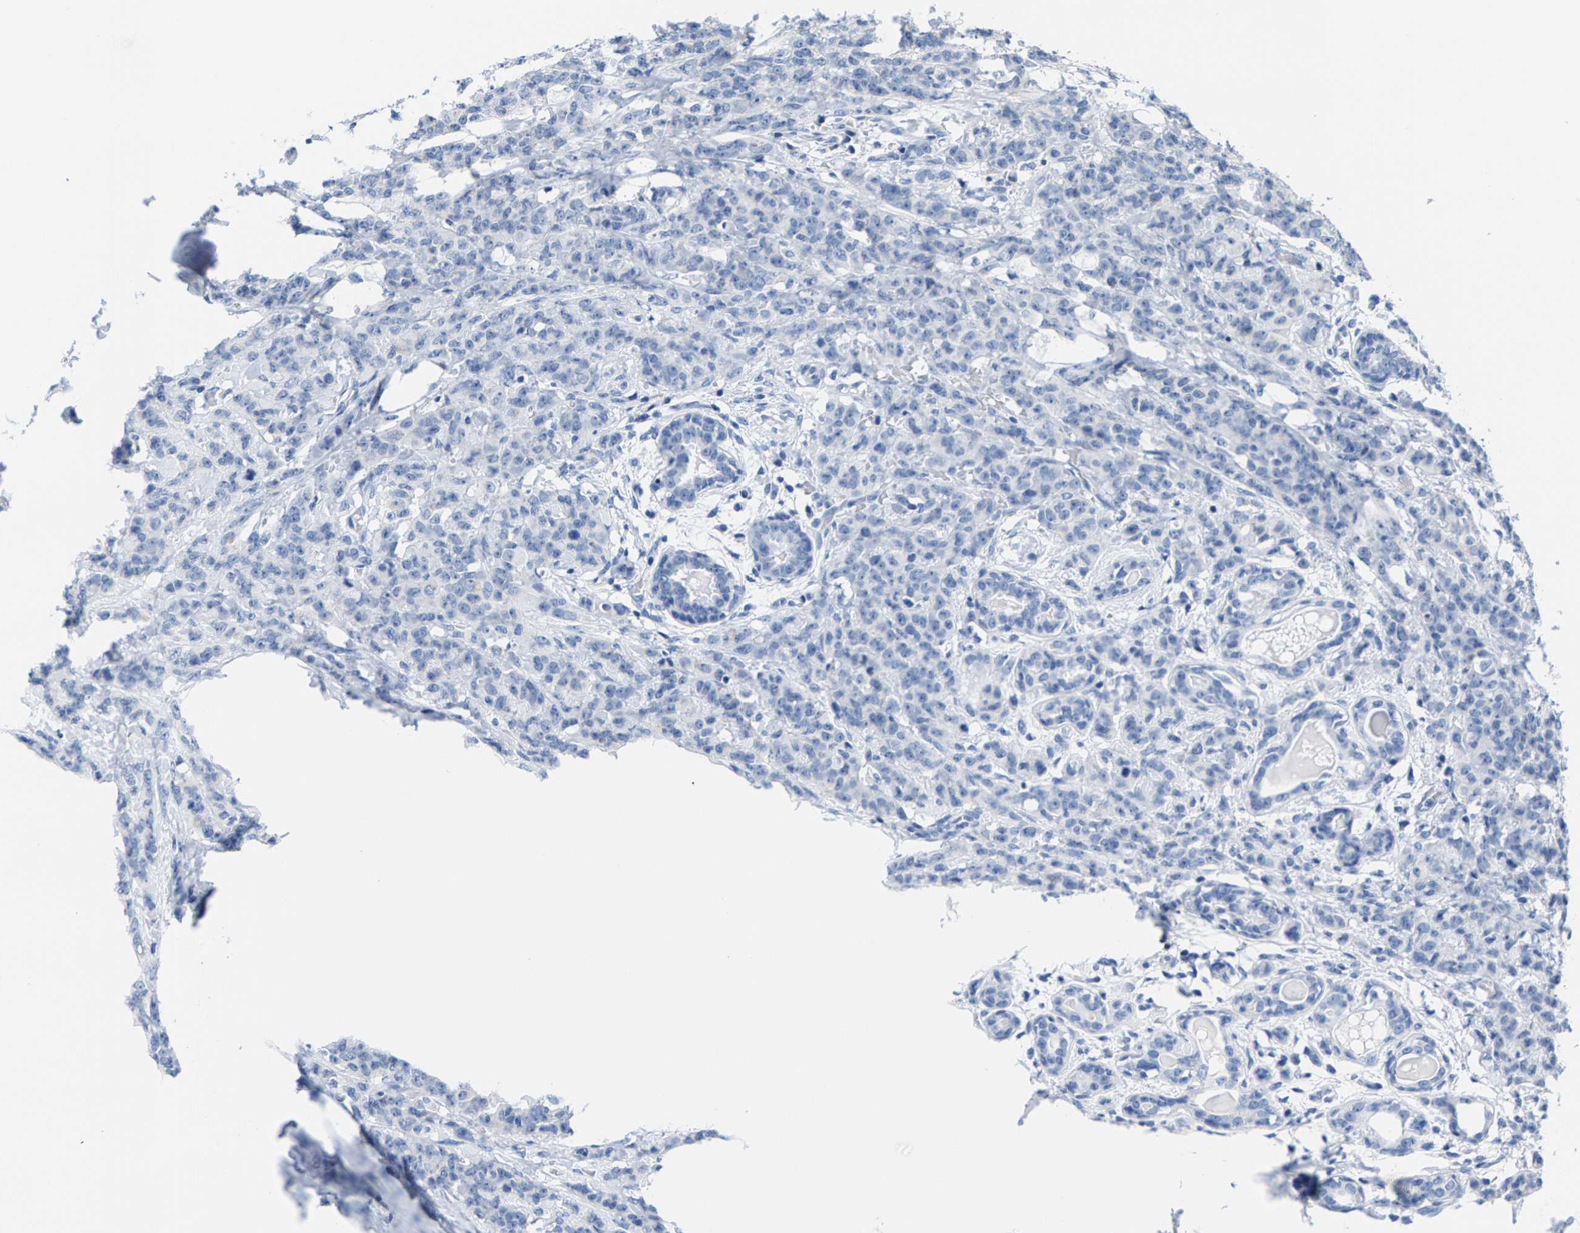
{"staining": {"intensity": "negative", "quantity": "none", "location": "none"}, "tissue": "breast cancer", "cell_type": "Tumor cells", "image_type": "cancer", "snomed": [{"axis": "morphology", "description": "Normal tissue, NOS"}, {"axis": "morphology", "description": "Duct carcinoma"}, {"axis": "topography", "description": "Breast"}], "caption": "Immunohistochemical staining of human infiltrating ductal carcinoma (breast) shows no significant expression in tumor cells.", "gene": "KLHL1", "patient": {"sex": "female", "age": 40}}